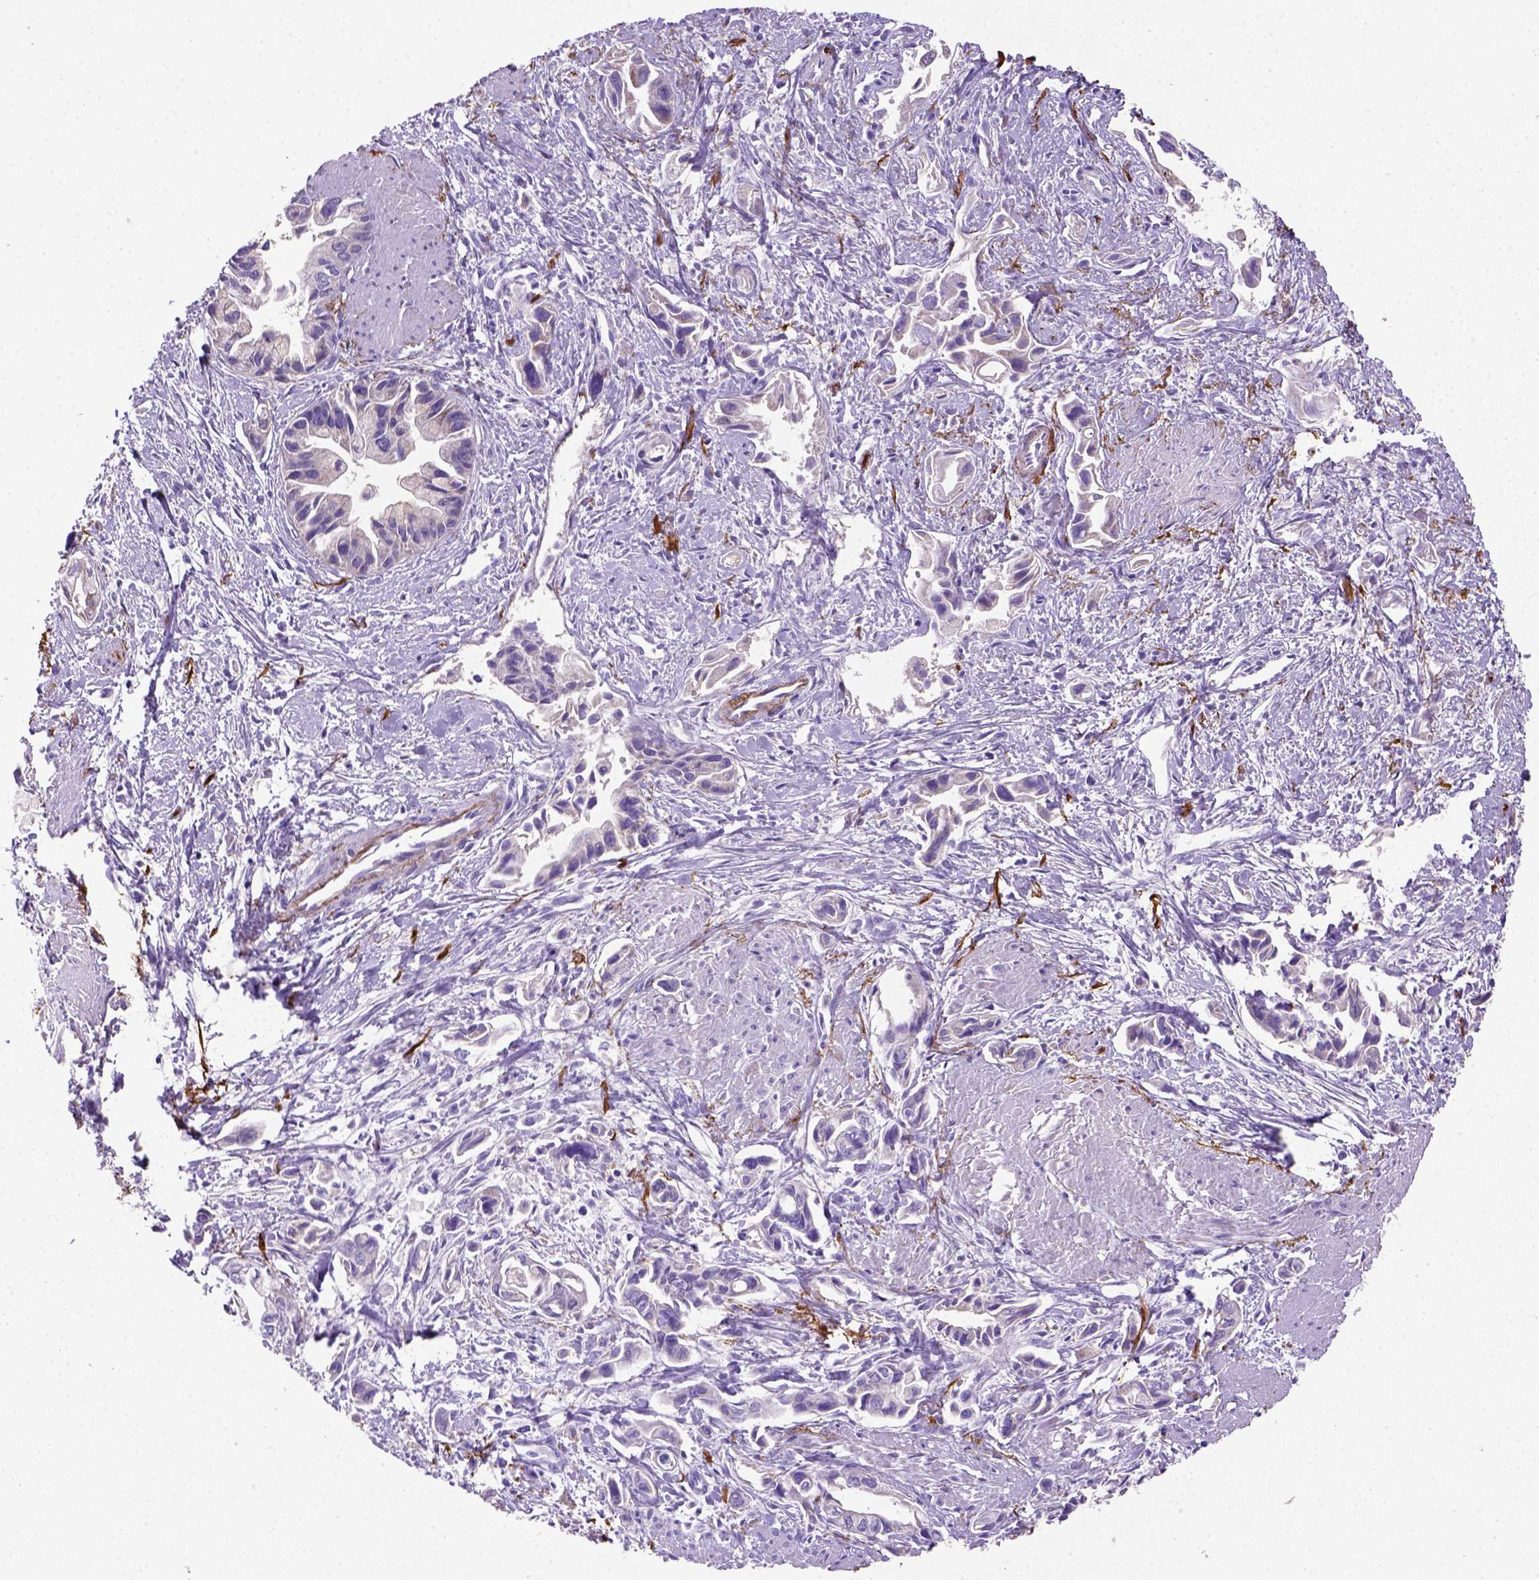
{"staining": {"intensity": "negative", "quantity": "none", "location": "none"}, "tissue": "pancreatic cancer", "cell_type": "Tumor cells", "image_type": "cancer", "snomed": [{"axis": "morphology", "description": "Adenocarcinoma, NOS"}, {"axis": "topography", "description": "Pancreas"}], "caption": "Pancreatic cancer (adenocarcinoma) stained for a protein using IHC shows no expression tumor cells.", "gene": "SIRPD", "patient": {"sex": "female", "age": 61}}